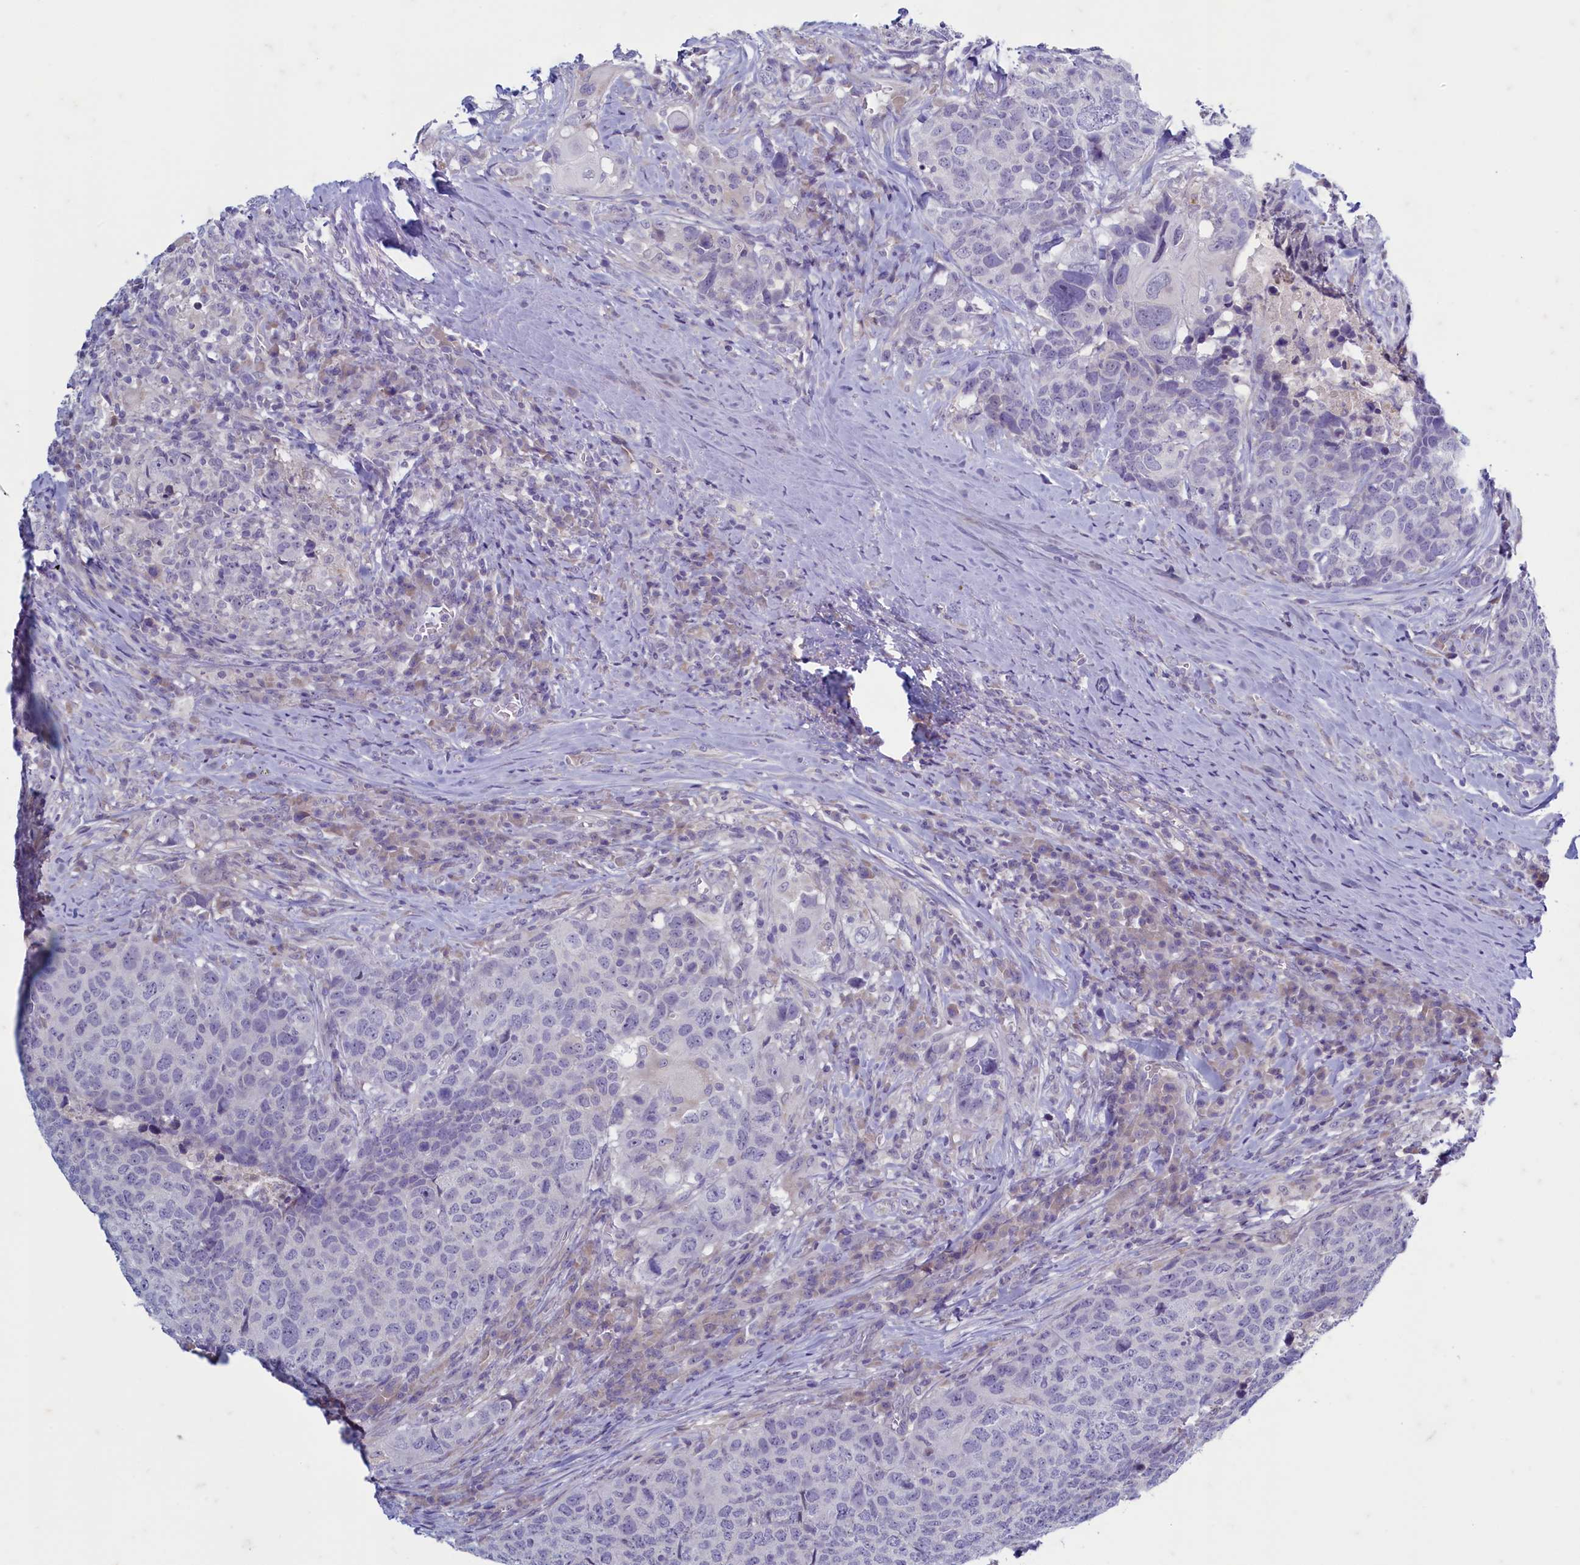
{"staining": {"intensity": "negative", "quantity": "none", "location": "none"}, "tissue": "head and neck cancer", "cell_type": "Tumor cells", "image_type": "cancer", "snomed": [{"axis": "morphology", "description": "Squamous cell carcinoma, NOS"}, {"axis": "topography", "description": "Head-Neck"}], "caption": "A photomicrograph of human head and neck squamous cell carcinoma is negative for staining in tumor cells.", "gene": "MAP1LC3A", "patient": {"sex": "male", "age": 66}}